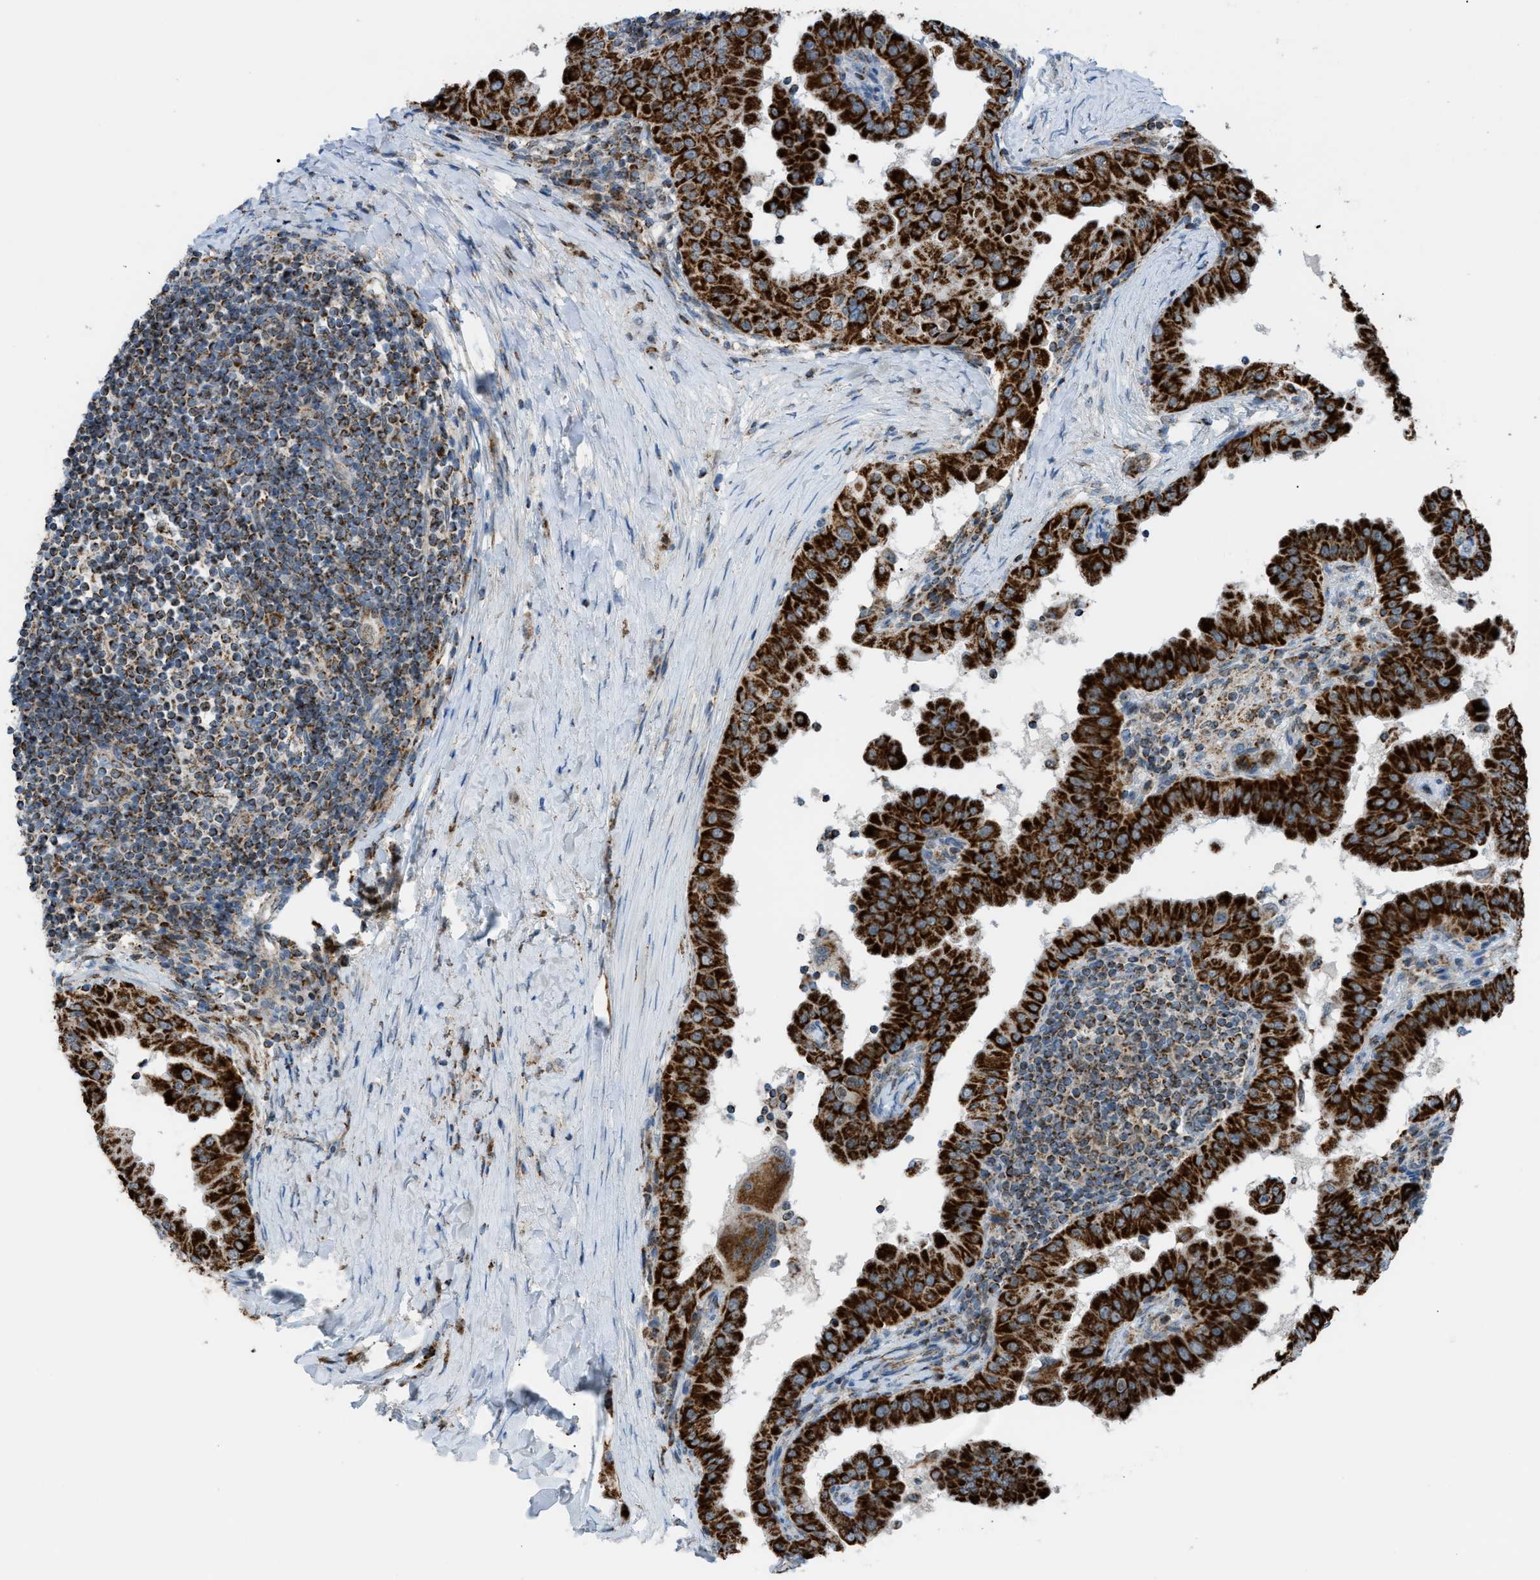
{"staining": {"intensity": "strong", "quantity": ">75%", "location": "cytoplasmic/membranous"}, "tissue": "thyroid cancer", "cell_type": "Tumor cells", "image_type": "cancer", "snomed": [{"axis": "morphology", "description": "Papillary adenocarcinoma, NOS"}, {"axis": "topography", "description": "Thyroid gland"}], "caption": "Tumor cells reveal strong cytoplasmic/membranous expression in approximately >75% of cells in thyroid cancer.", "gene": "SRM", "patient": {"sex": "male", "age": 33}}